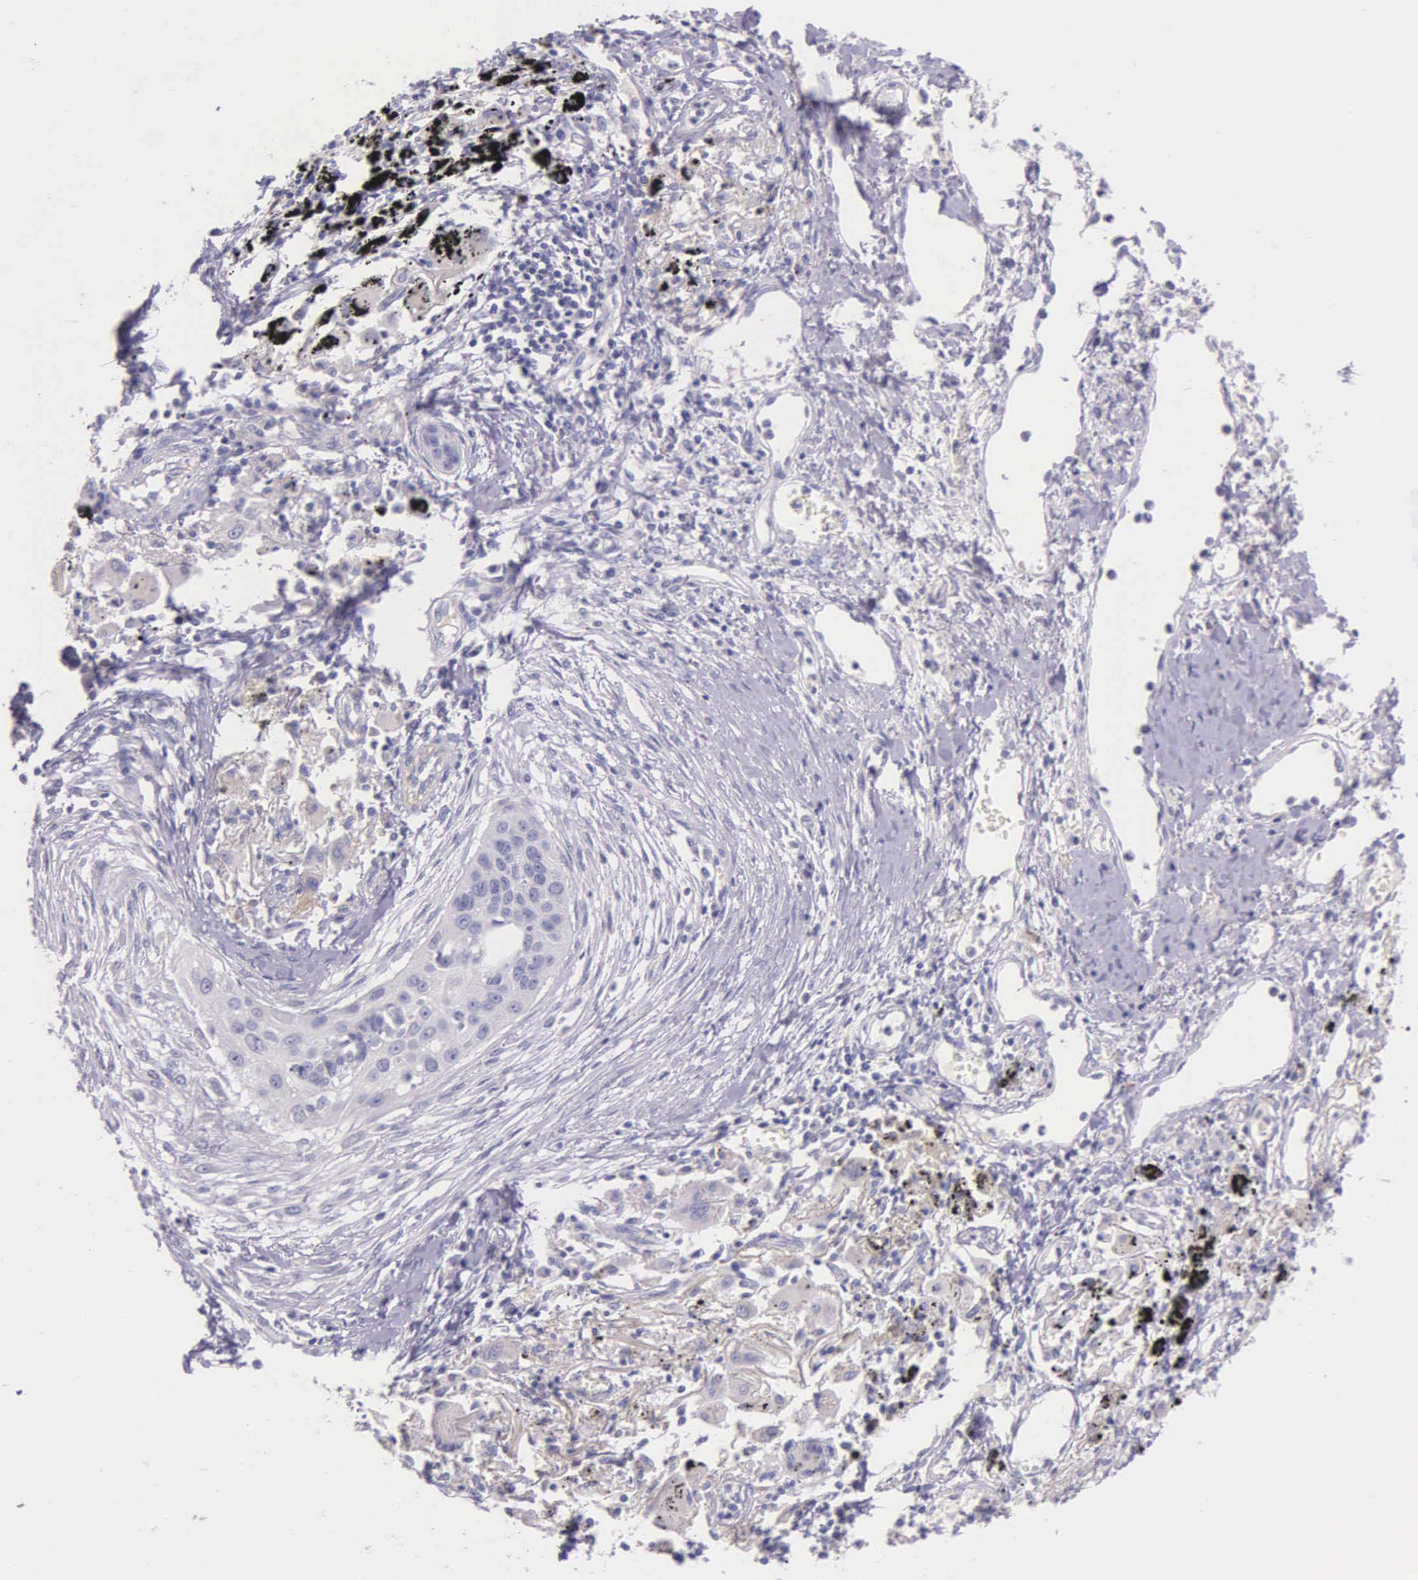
{"staining": {"intensity": "negative", "quantity": "none", "location": "none"}, "tissue": "lung cancer", "cell_type": "Tumor cells", "image_type": "cancer", "snomed": [{"axis": "morphology", "description": "Squamous cell carcinoma, NOS"}, {"axis": "topography", "description": "Lung"}], "caption": "DAB immunohistochemical staining of human squamous cell carcinoma (lung) shows no significant expression in tumor cells.", "gene": "THSD7A", "patient": {"sex": "male", "age": 71}}